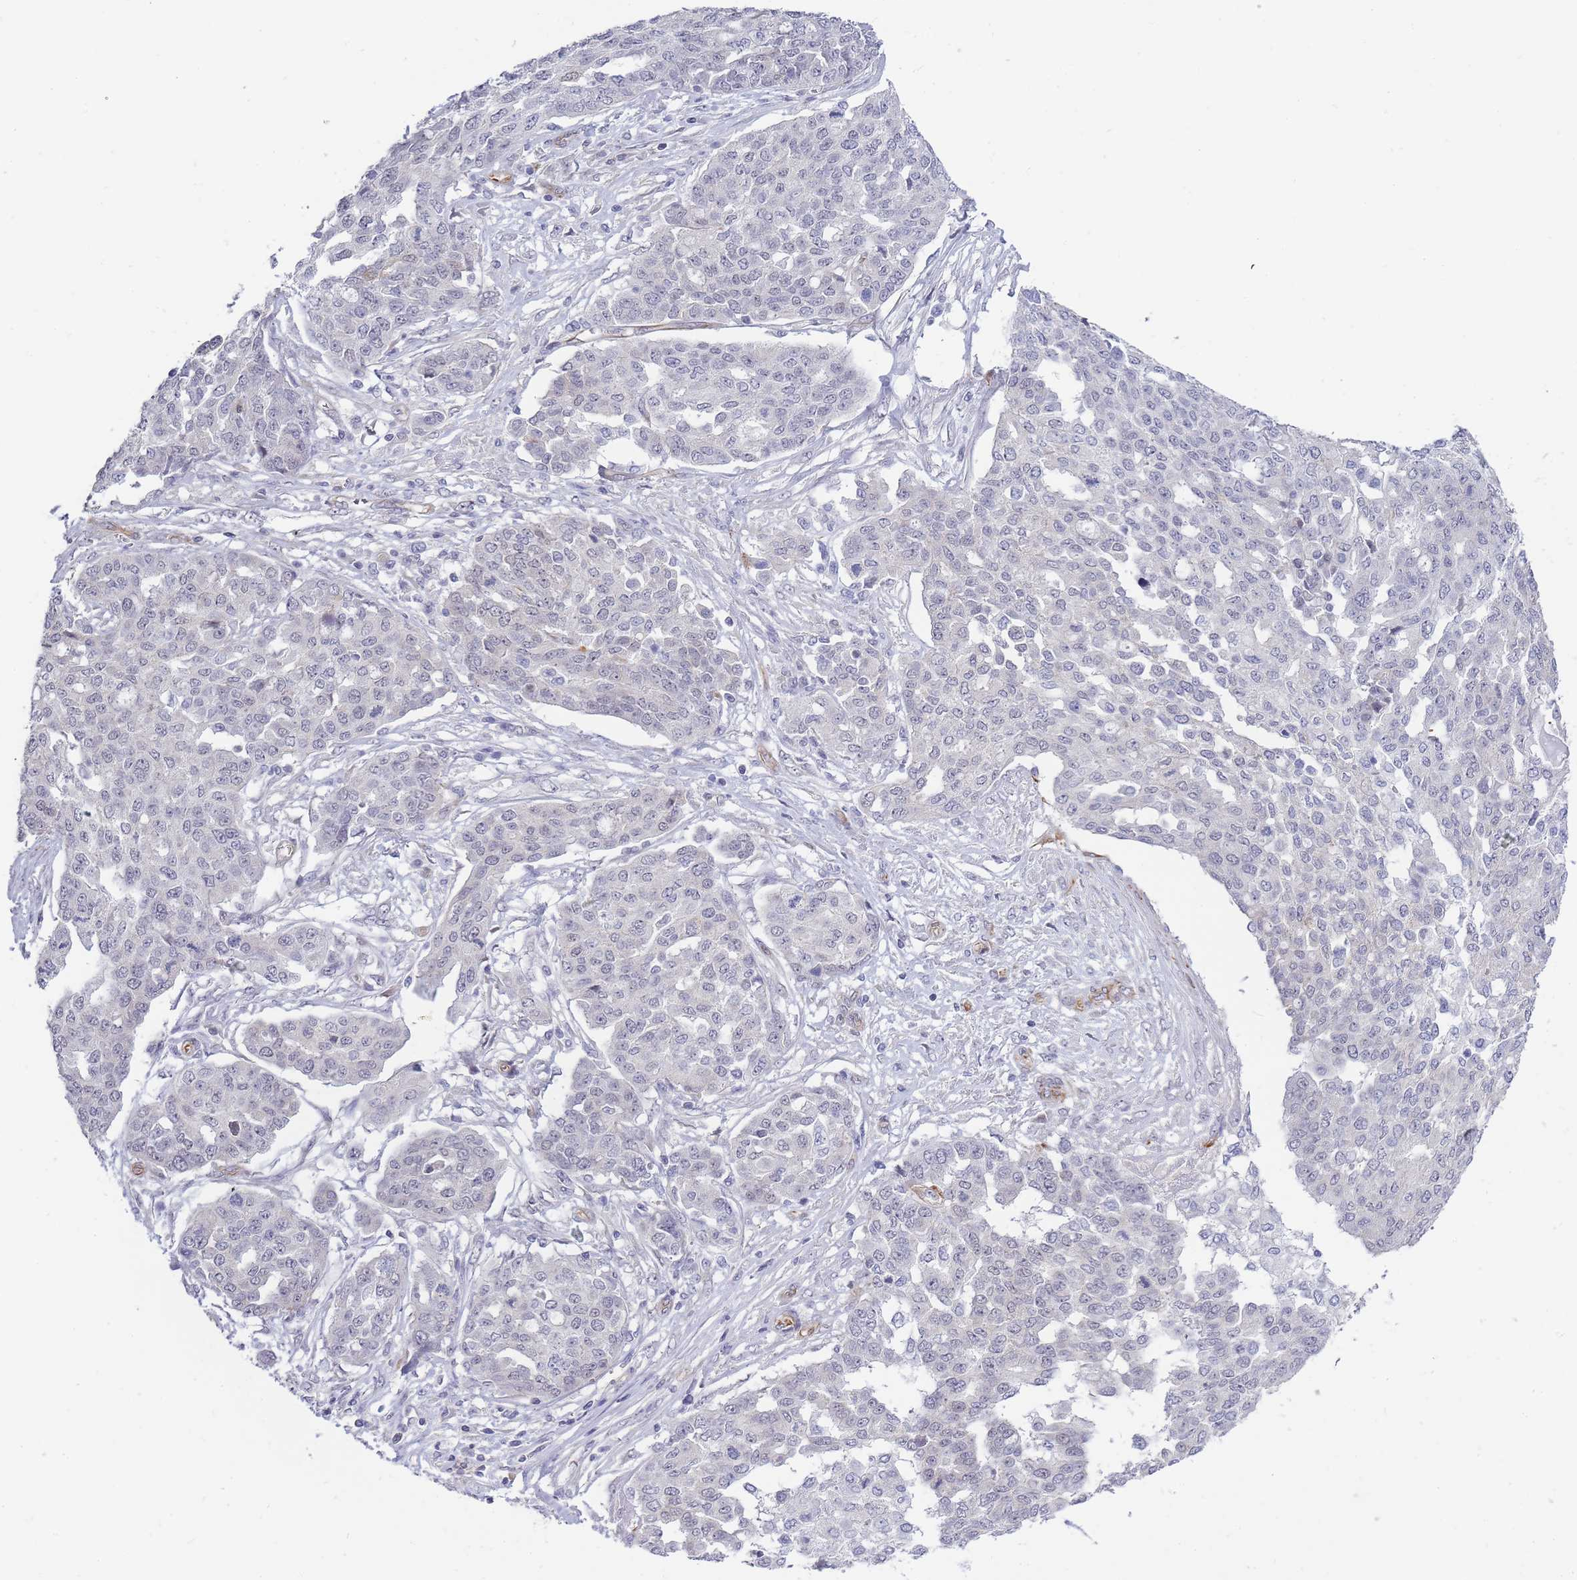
{"staining": {"intensity": "moderate", "quantity": "<25%", "location": "cytoplasmic/membranous,nuclear"}, "tissue": "ovarian cancer", "cell_type": "Tumor cells", "image_type": "cancer", "snomed": [{"axis": "morphology", "description": "Cystadenocarcinoma, serous, NOS"}, {"axis": "topography", "description": "Soft tissue"}, {"axis": "topography", "description": "Ovary"}], "caption": "The image shows a brown stain indicating the presence of a protein in the cytoplasmic/membranous and nuclear of tumor cells in serous cystadenocarcinoma (ovarian).", "gene": "C19orf25", "patient": {"sex": "female", "age": 57}}